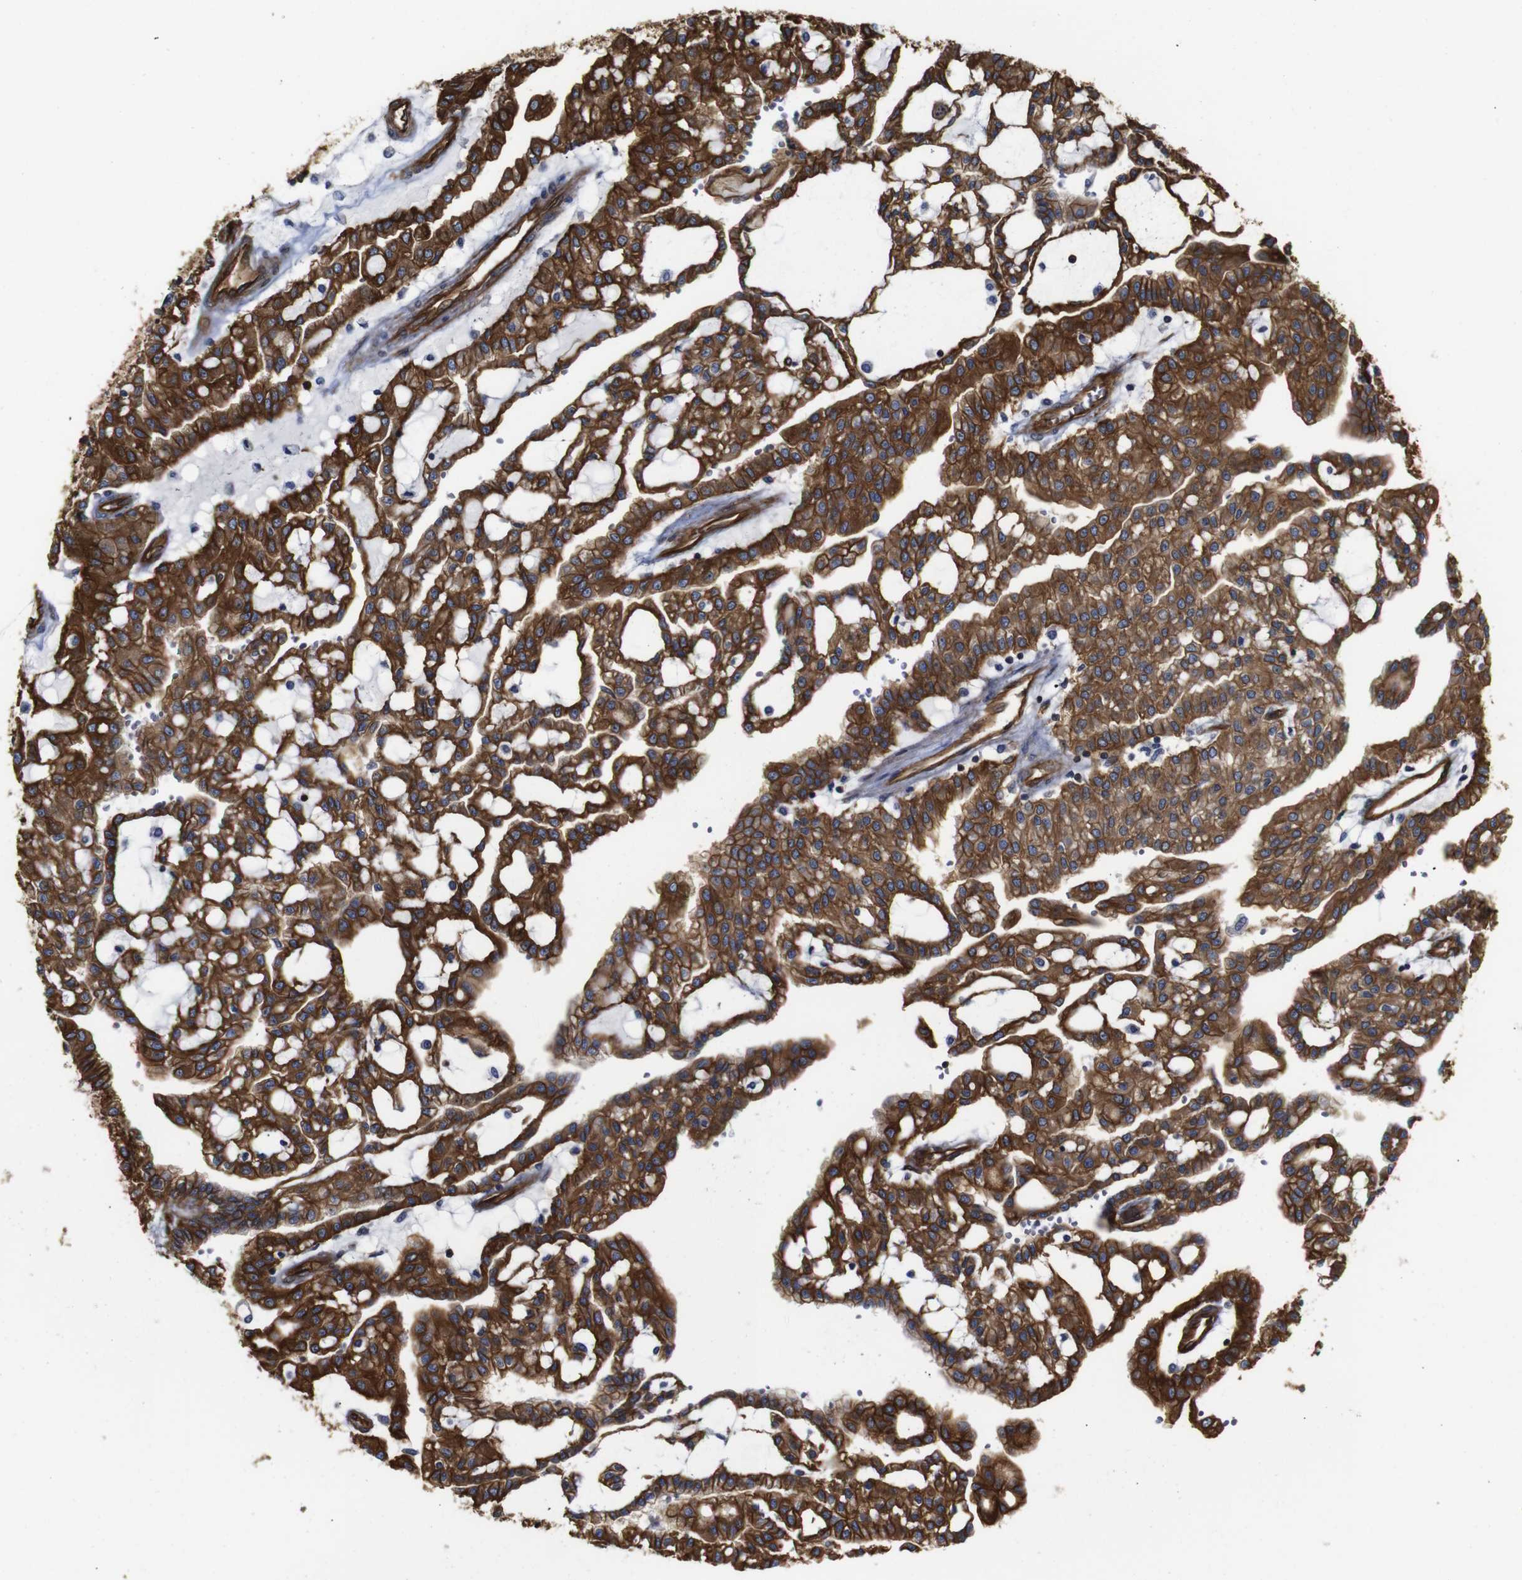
{"staining": {"intensity": "moderate", "quantity": ">75%", "location": "cytoplasmic/membranous"}, "tissue": "renal cancer", "cell_type": "Tumor cells", "image_type": "cancer", "snomed": [{"axis": "morphology", "description": "Adenocarcinoma, NOS"}, {"axis": "topography", "description": "Kidney"}], "caption": "A high-resolution micrograph shows IHC staining of renal adenocarcinoma, which shows moderate cytoplasmic/membranous expression in about >75% of tumor cells.", "gene": "SPTBN1", "patient": {"sex": "male", "age": 63}}